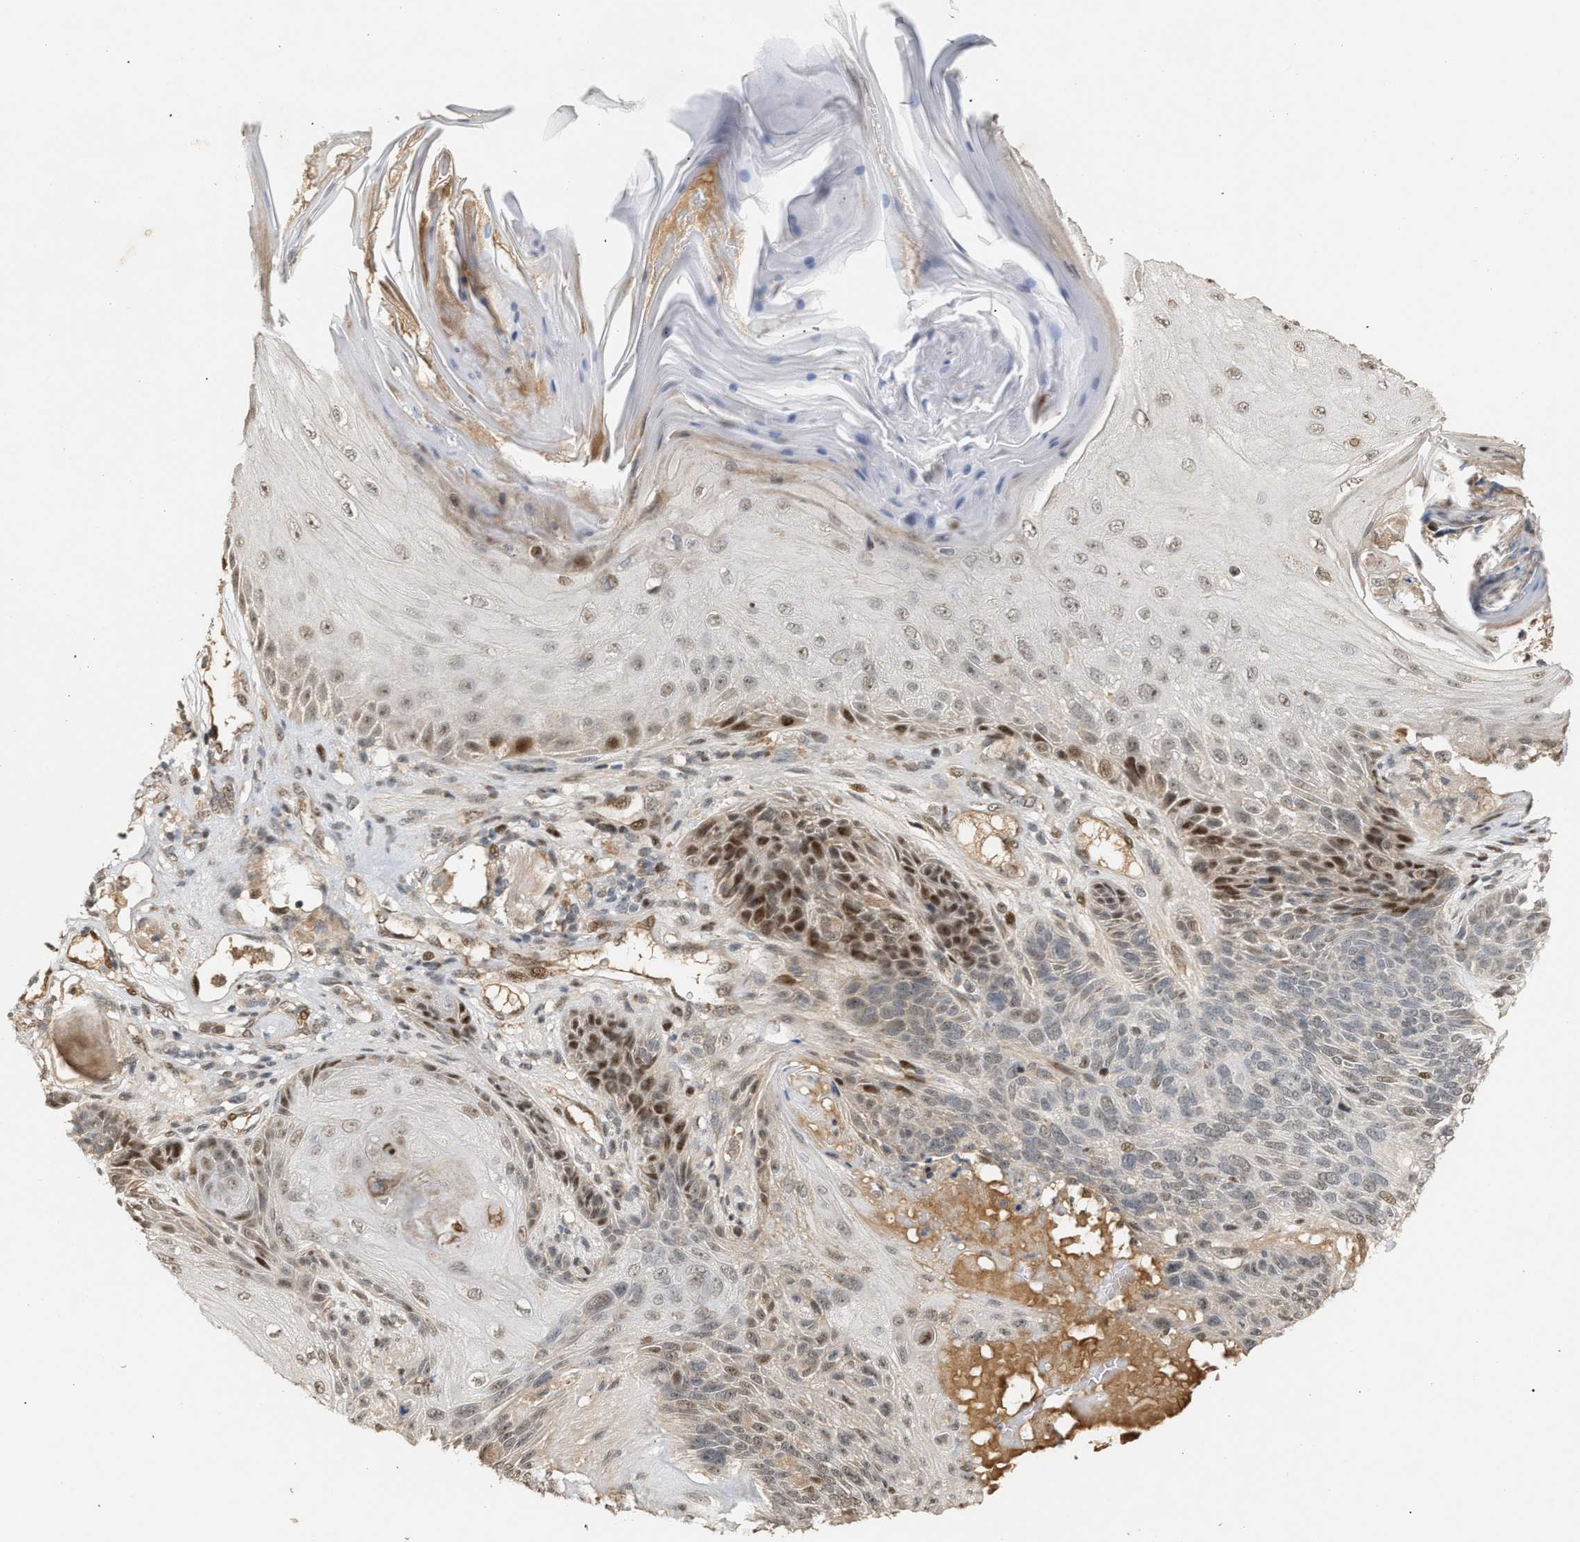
{"staining": {"intensity": "strong", "quantity": "<25%", "location": "nuclear"}, "tissue": "skin cancer", "cell_type": "Tumor cells", "image_type": "cancer", "snomed": [{"axis": "morphology", "description": "Basal cell carcinoma"}, {"axis": "topography", "description": "Skin"}], "caption": "Immunohistochemistry of human skin cancer (basal cell carcinoma) reveals medium levels of strong nuclear expression in about <25% of tumor cells.", "gene": "ZFAND5", "patient": {"sex": "male", "age": 55}}